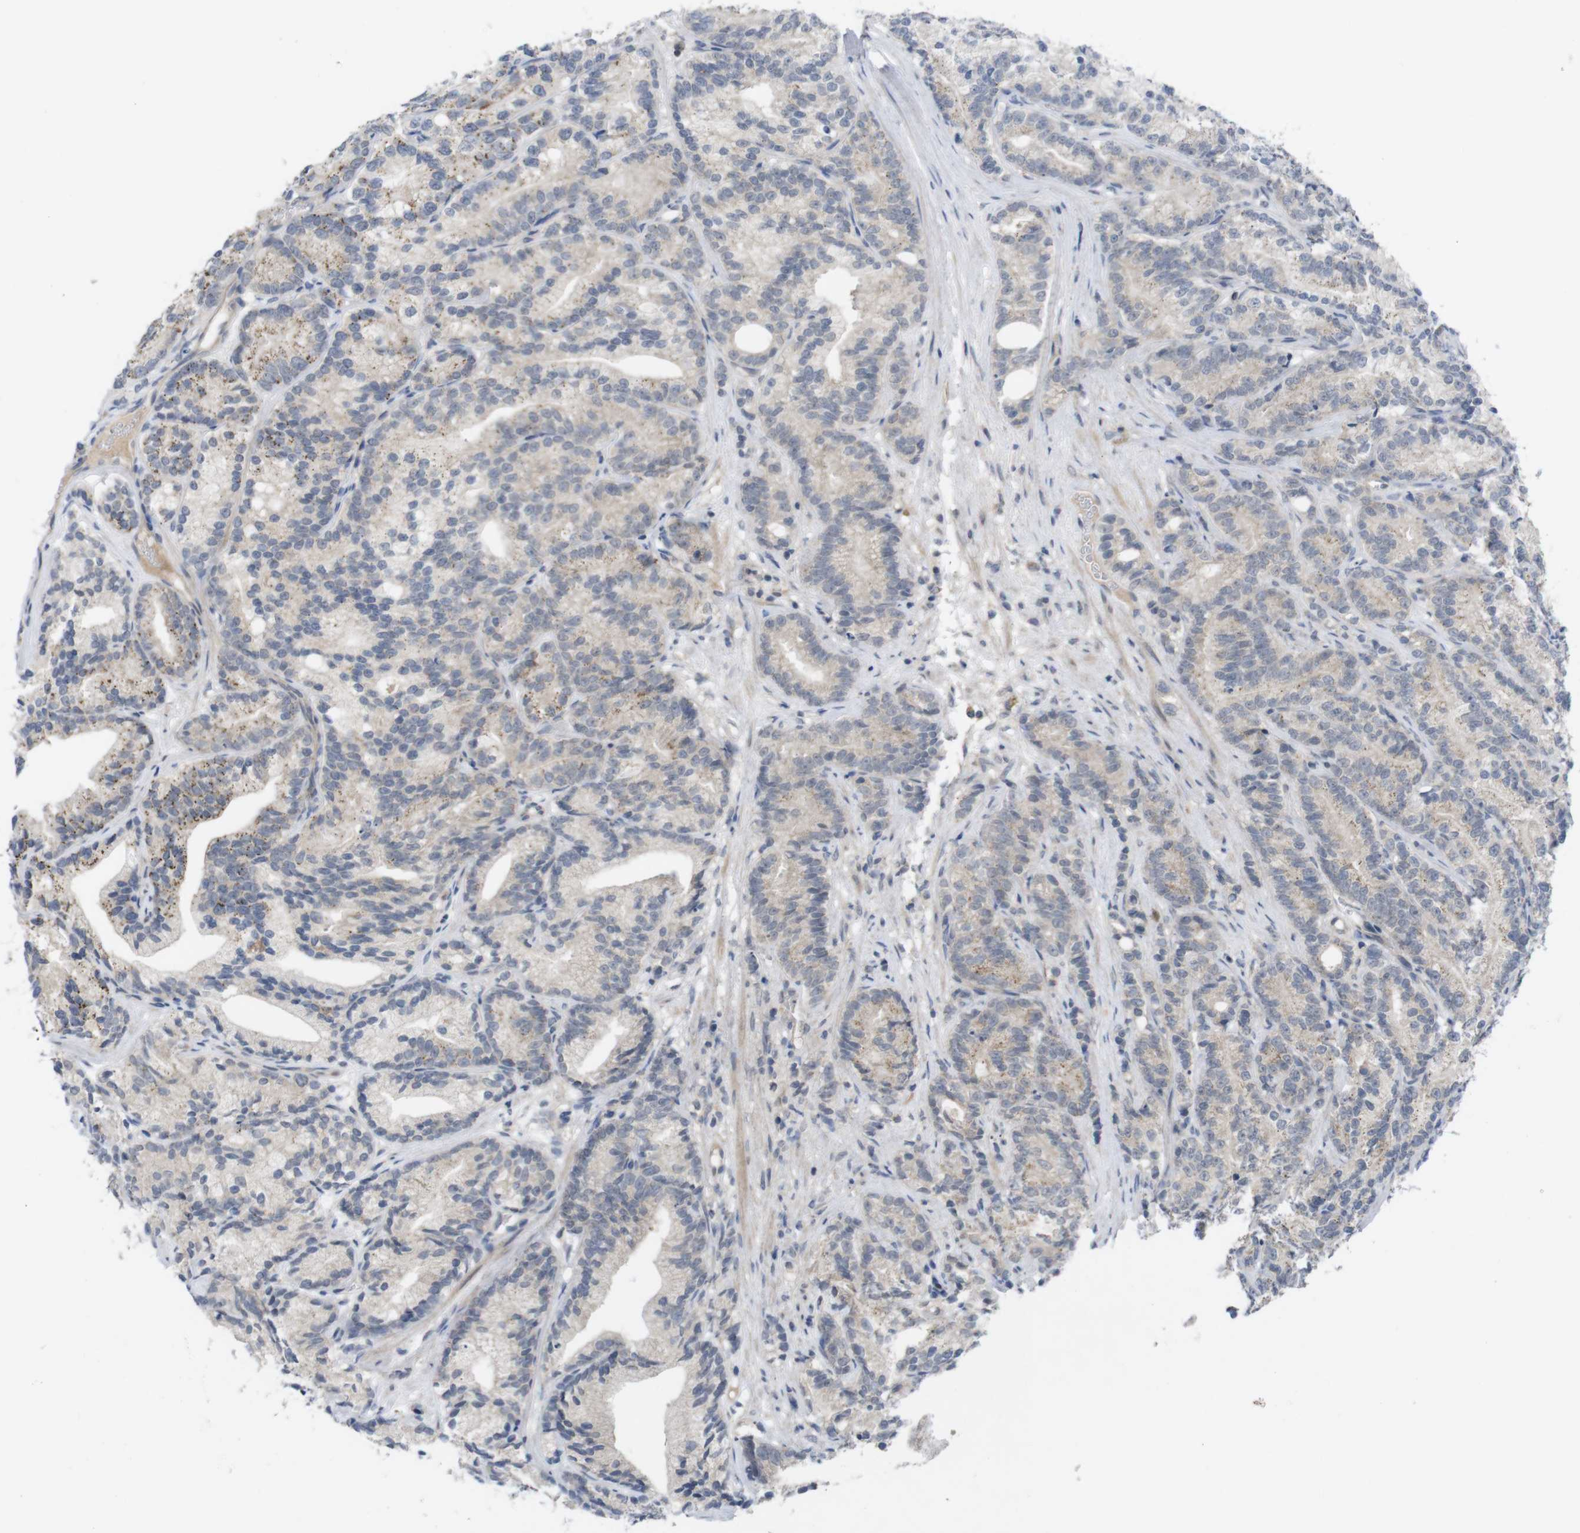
{"staining": {"intensity": "weak", "quantity": ">75%", "location": "cytoplasmic/membranous"}, "tissue": "prostate cancer", "cell_type": "Tumor cells", "image_type": "cancer", "snomed": [{"axis": "morphology", "description": "Adenocarcinoma, Low grade"}, {"axis": "topography", "description": "Prostate"}], "caption": "Prostate adenocarcinoma (low-grade) stained with a brown dye shows weak cytoplasmic/membranous positive positivity in about >75% of tumor cells.", "gene": "SLAMF7", "patient": {"sex": "male", "age": 89}}